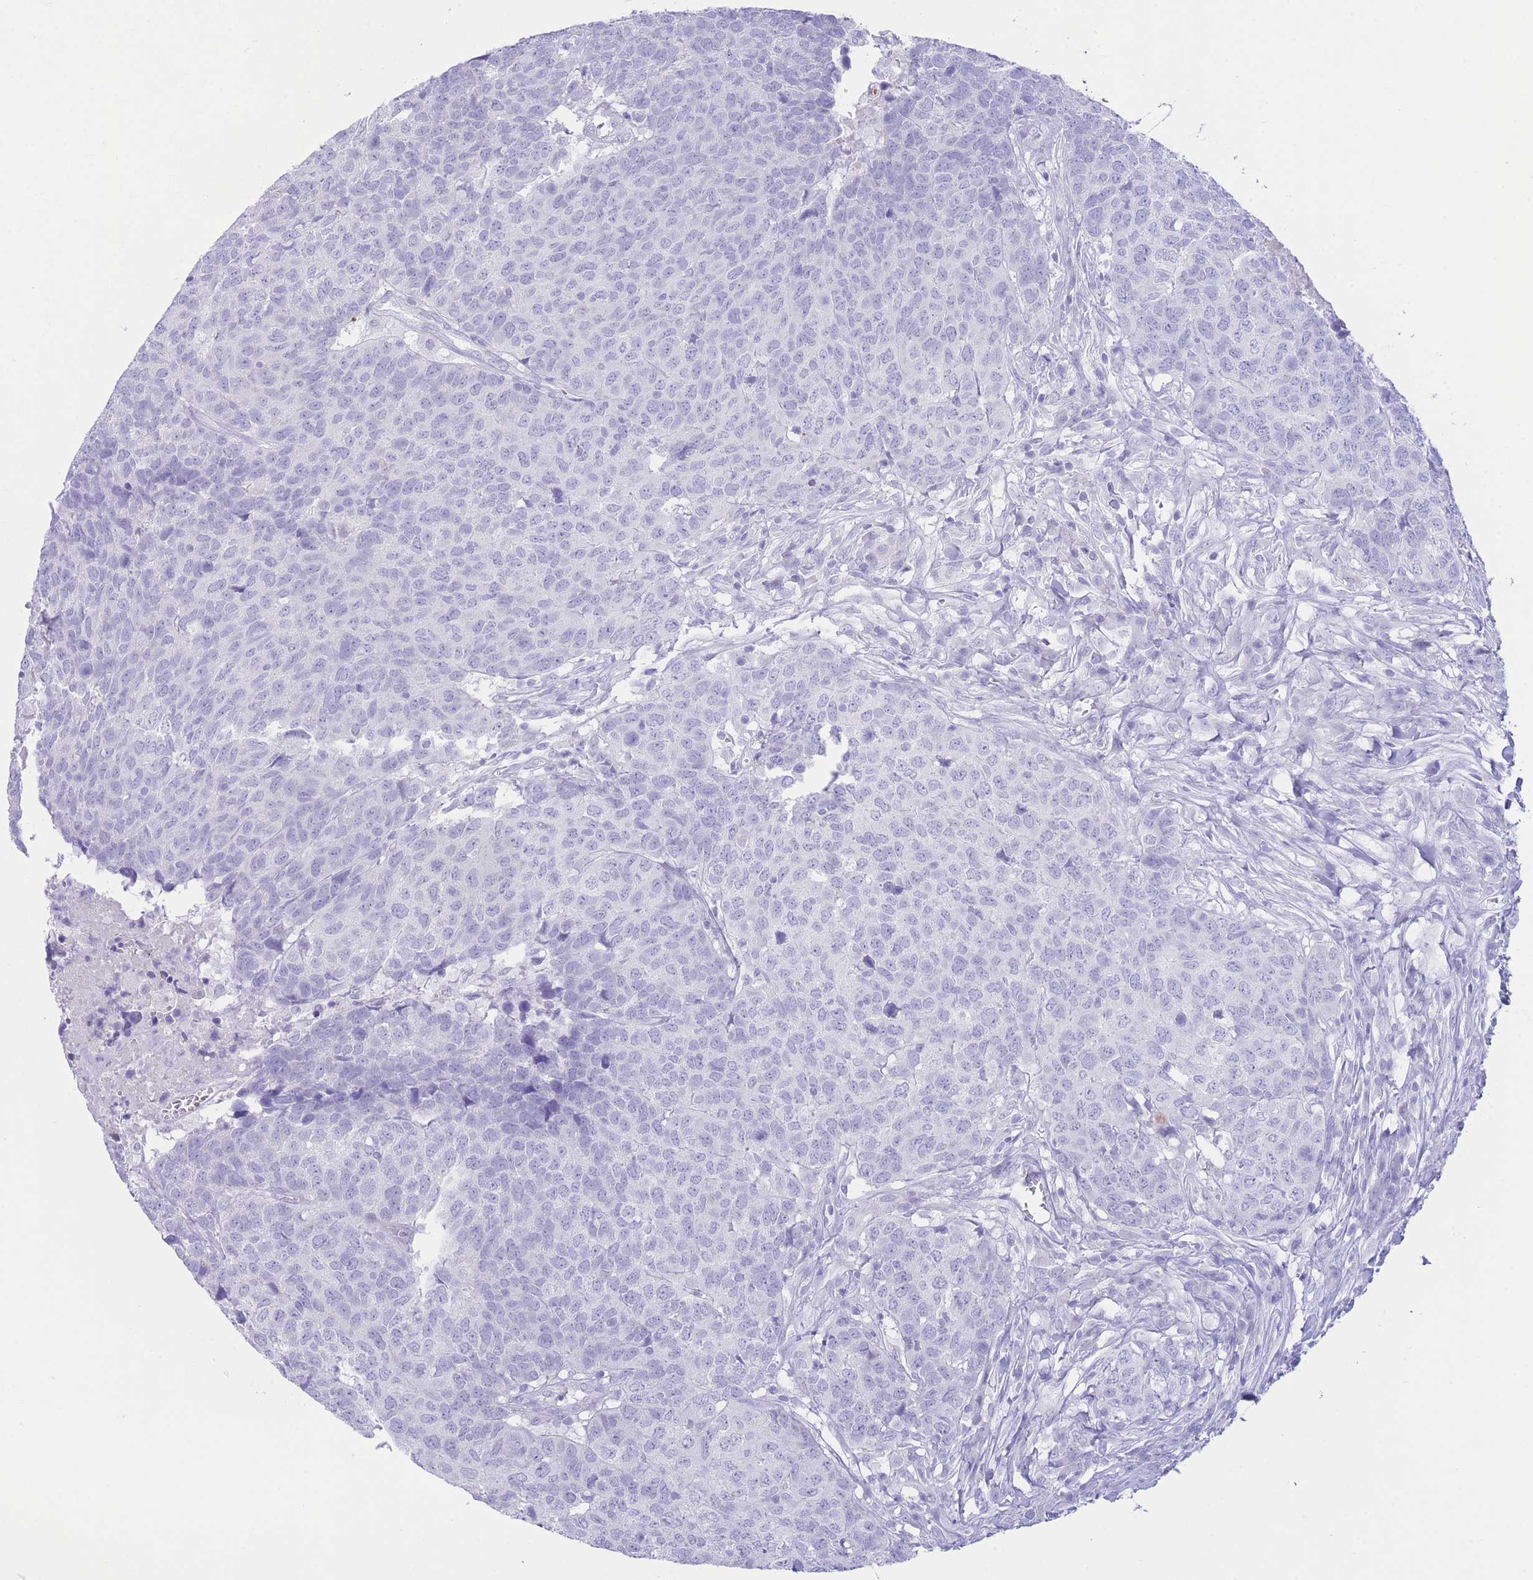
{"staining": {"intensity": "negative", "quantity": "none", "location": "none"}, "tissue": "head and neck cancer", "cell_type": "Tumor cells", "image_type": "cancer", "snomed": [{"axis": "morphology", "description": "Normal tissue, NOS"}, {"axis": "morphology", "description": "Squamous cell carcinoma, NOS"}, {"axis": "topography", "description": "Skeletal muscle"}, {"axis": "topography", "description": "Vascular tissue"}, {"axis": "topography", "description": "Peripheral nerve tissue"}, {"axis": "topography", "description": "Head-Neck"}], "caption": "A histopathology image of human head and neck cancer is negative for staining in tumor cells.", "gene": "VWA8", "patient": {"sex": "male", "age": 66}}